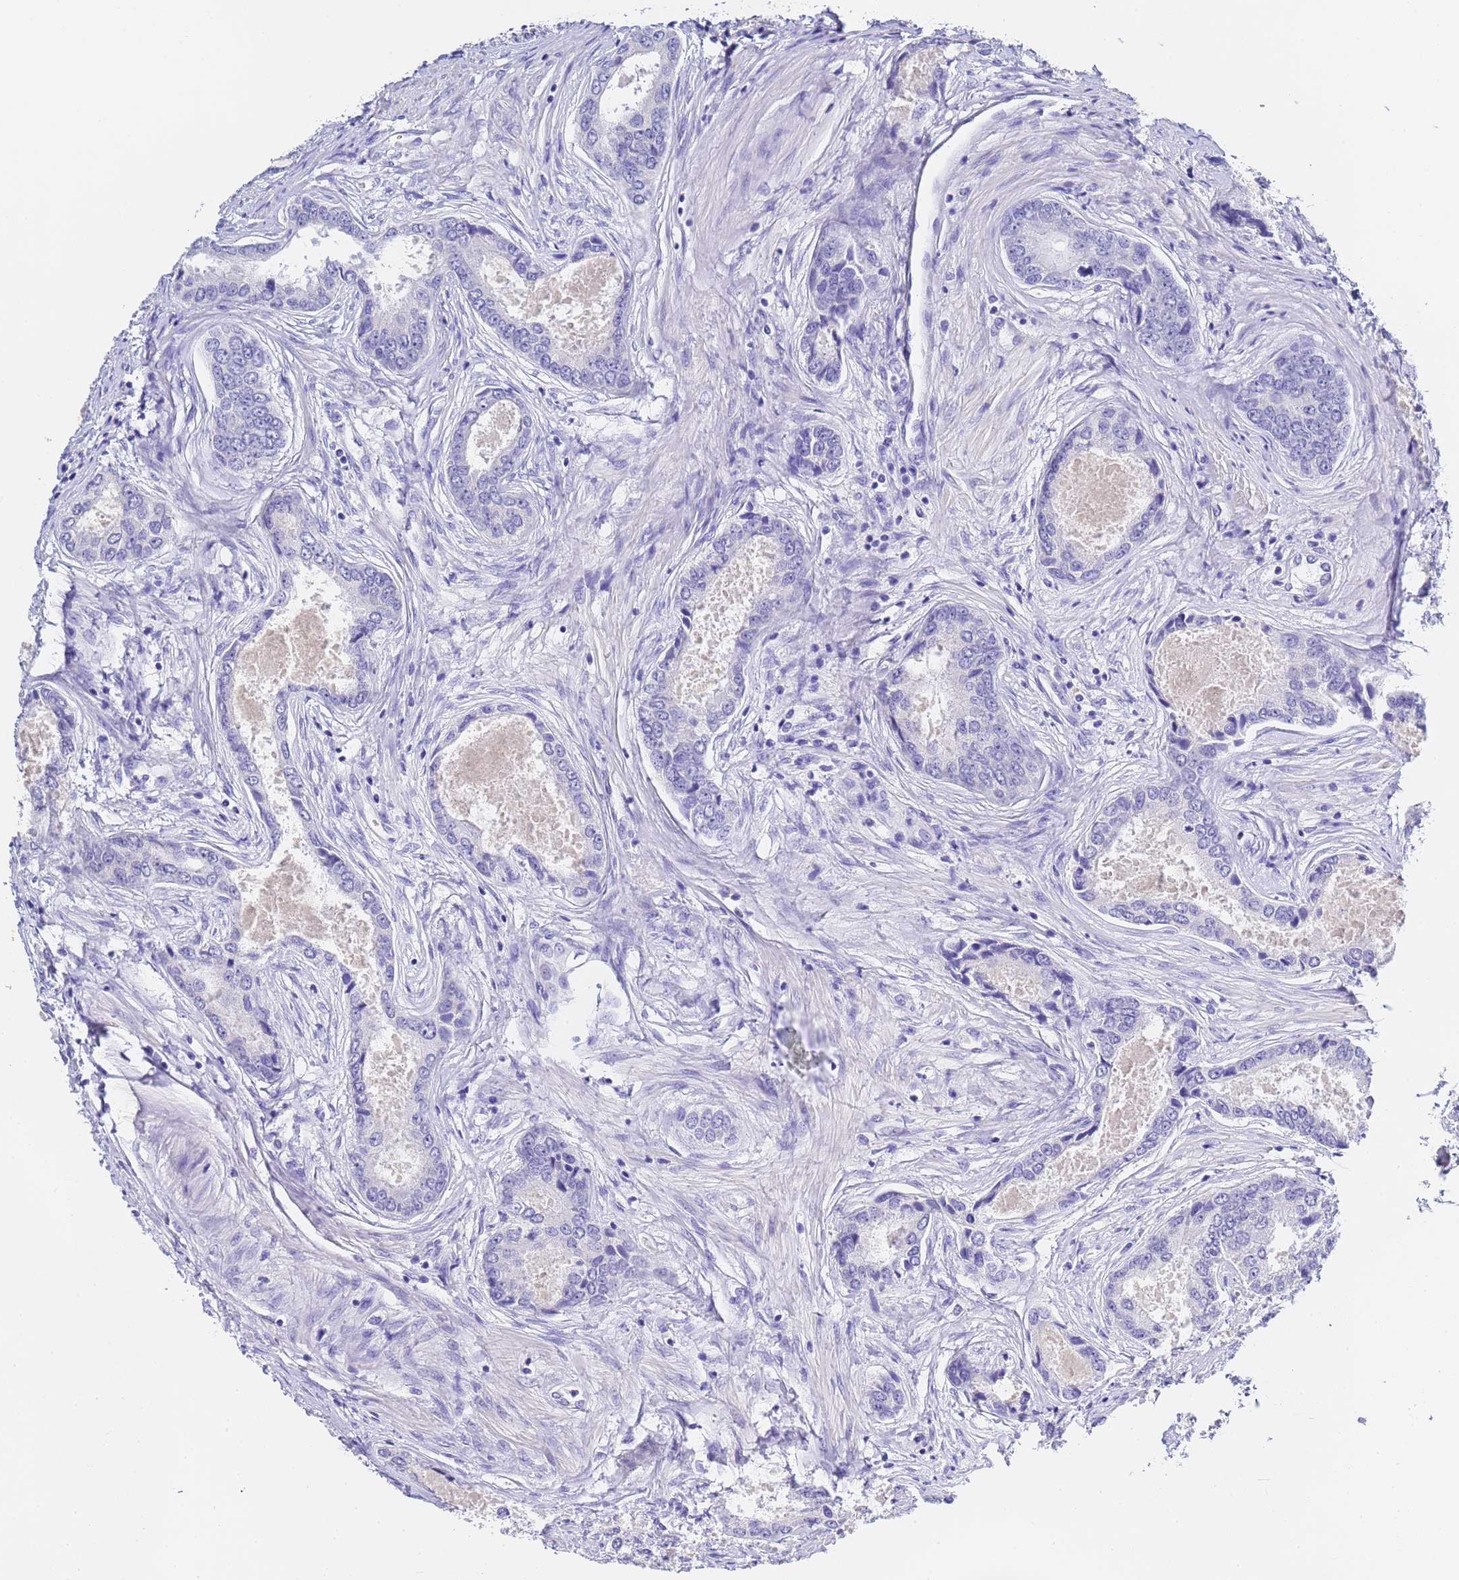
{"staining": {"intensity": "negative", "quantity": "none", "location": "none"}, "tissue": "prostate cancer", "cell_type": "Tumor cells", "image_type": "cancer", "snomed": [{"axis": "morphology", "description": "Adenocarcinoma, Low grade"}, {"axis": "topography", "description": "Prostate"}], "caption": "Human prostate cancer (low-grade adenocarcinoma) stained for a protein using immunohistochemistry reveals no positivity in tumor cells.", "gene": "GABRA1", "patient": {"sex": "male", "age": 68}}